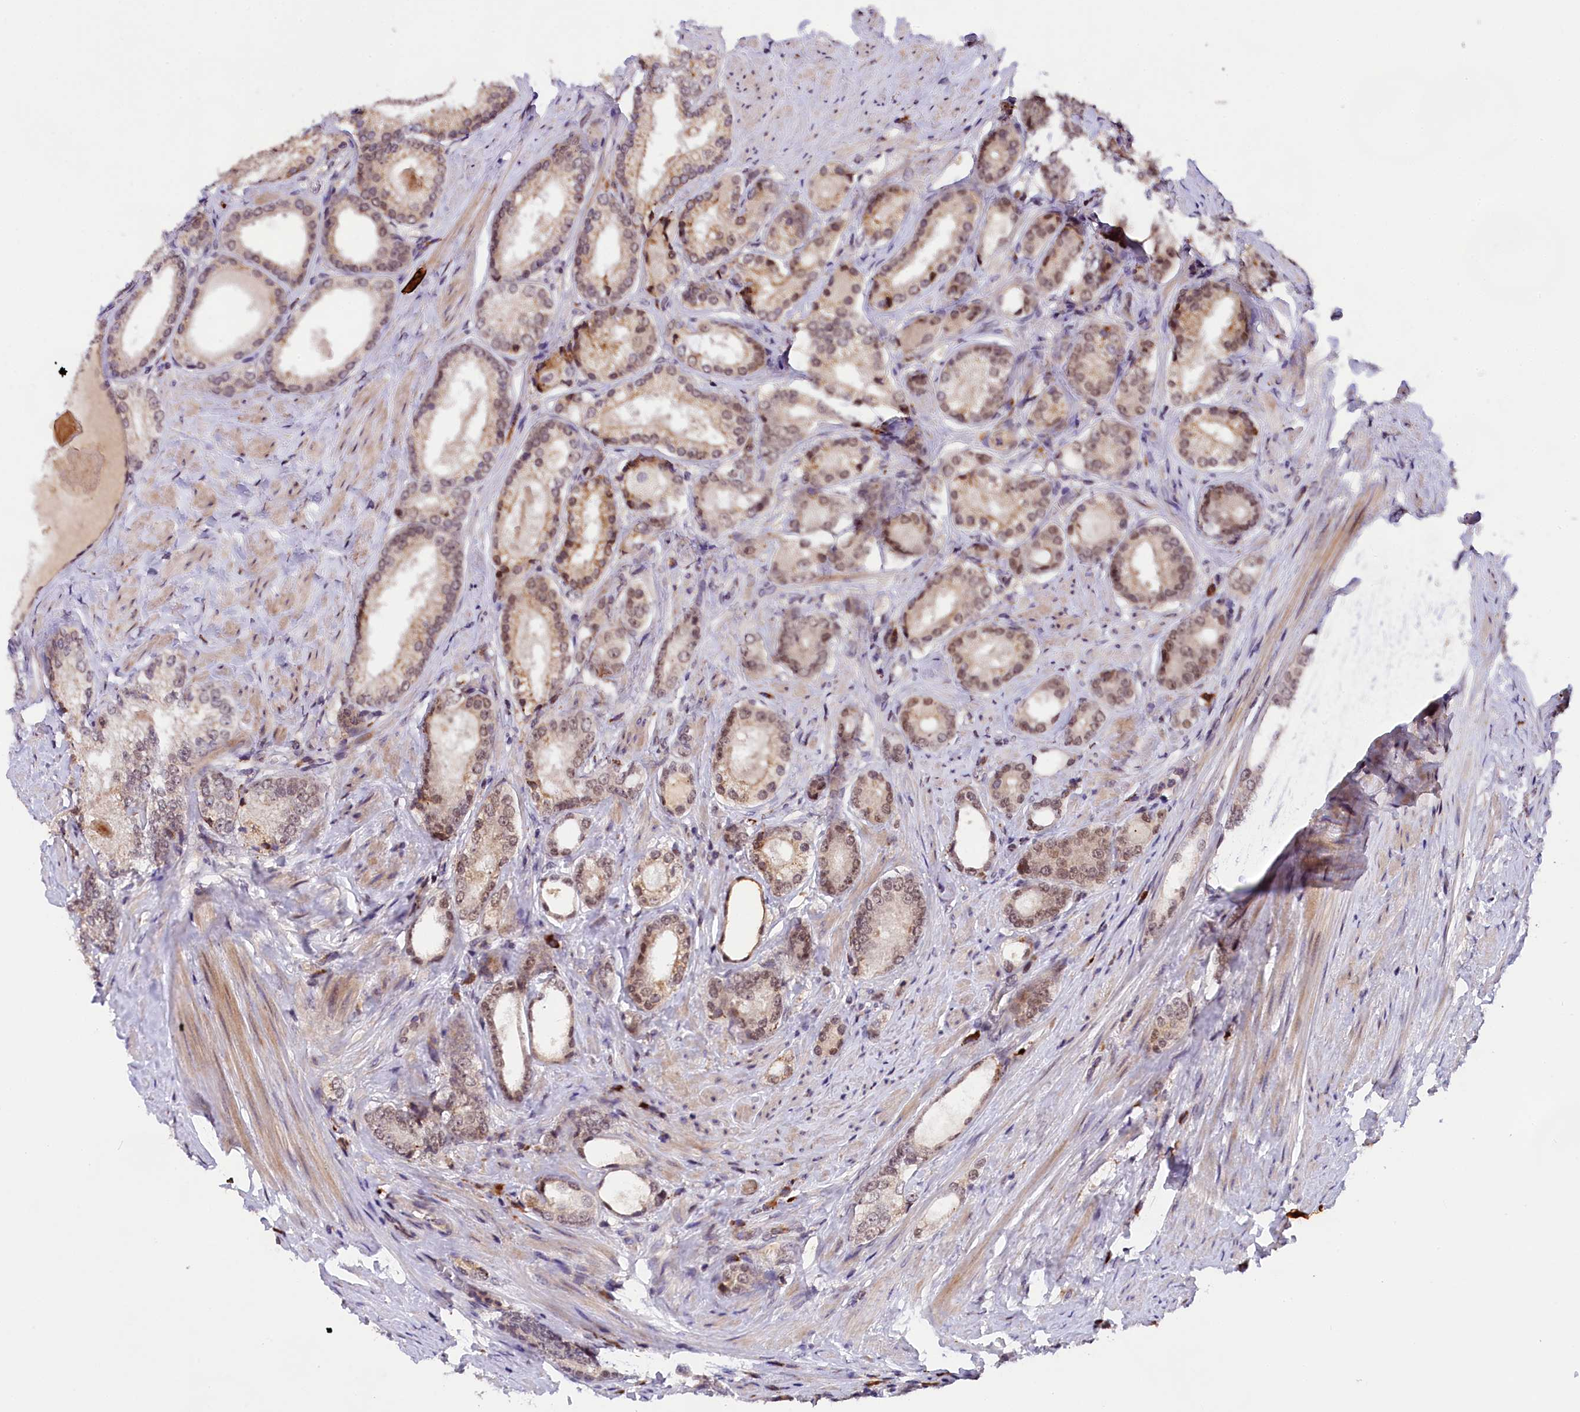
{"staining": {"intensity": "moderate", "quantity": "<25%", "location": "cytoplasmic/membranous,nuclear"}, "tissue": "prostate cancer", "cell_type": "Tumor cells", "image_type": "cancer", "snomed": [{"axis": "morphology", "description": "Adenocarcinoma, Low grade"}, {"axis": "topography", "description": "Prostate"}], "caption": "This photomicrograph displays immunohistochemistry staining of human low-grade adenocarcinoma (prostate), with low moderate cytoplasmic/membranous and nuclear expression in about <25% of tumor cells.", "gene": "FBXO45", "patient": {"sex": "male", "age": 68}}